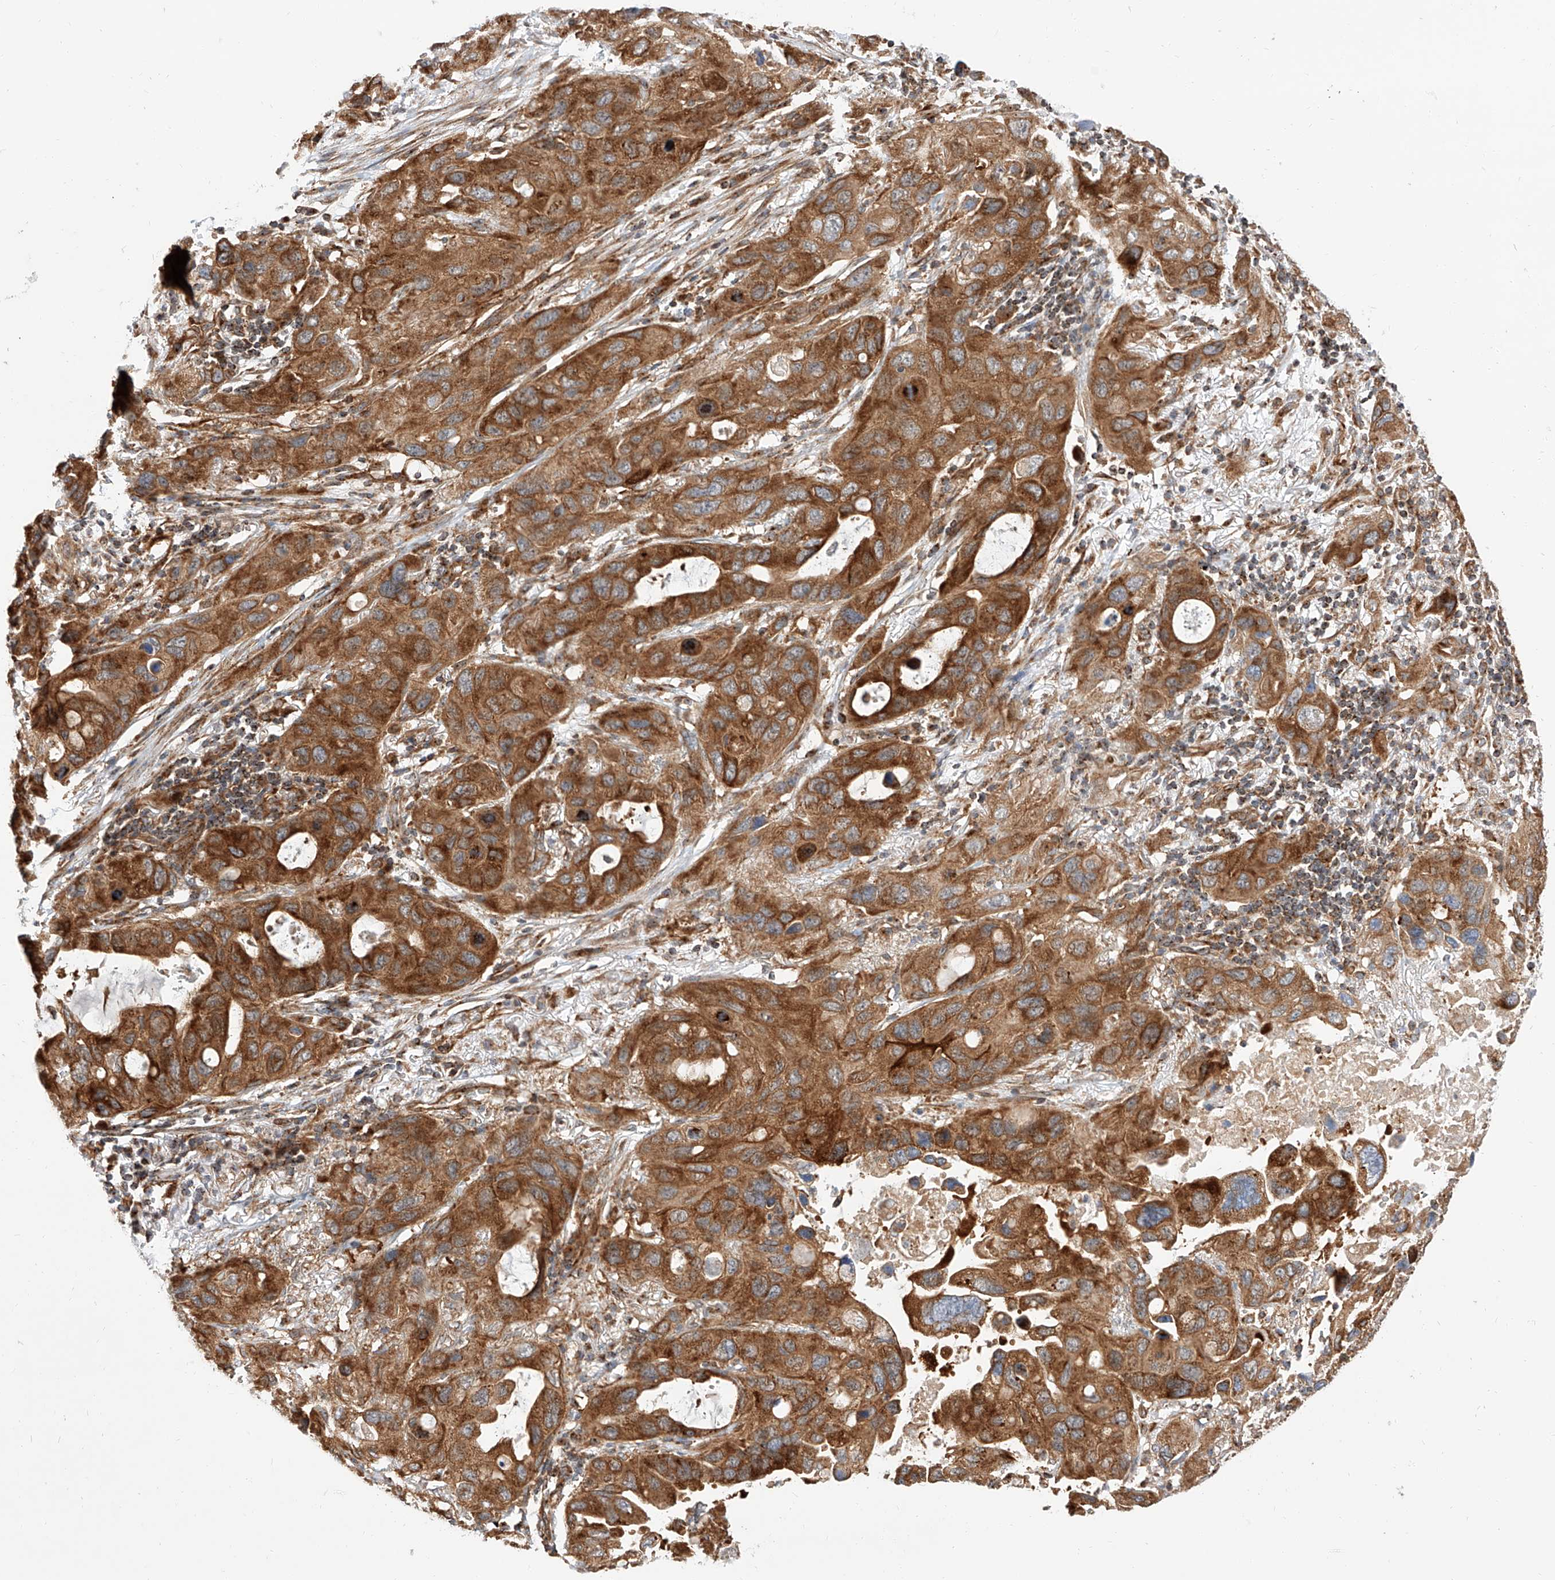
{"staining": {"intensity": "strong", "quantity": ">75%", "location": "cytoplasmic/membranous"}, "tissue": "lung cancer", "cell_type": "Tumor cells", "image_type": "cancer", "snomed": [{"axis": "morphology", "description": "Squamous cell carcinoma, NOS"}, {"axis": "topography", "description": "Lung"}], "caption": "Immunohistochemistry (IHC) staining of lung cancer, which reveals high levels of strong cytoplasmic/membranous positivity in about >75% of tumor cells indicating strong cytoplasmic/membranous protein staining. The staining was performed using DAB (3,3'-diaminobenzidine) (brown) for protein detection and nuclei were counterstained in hematoxylin (blue).", "gene": "ISCA2", "patient": {"sex": "female", "age": 73}}